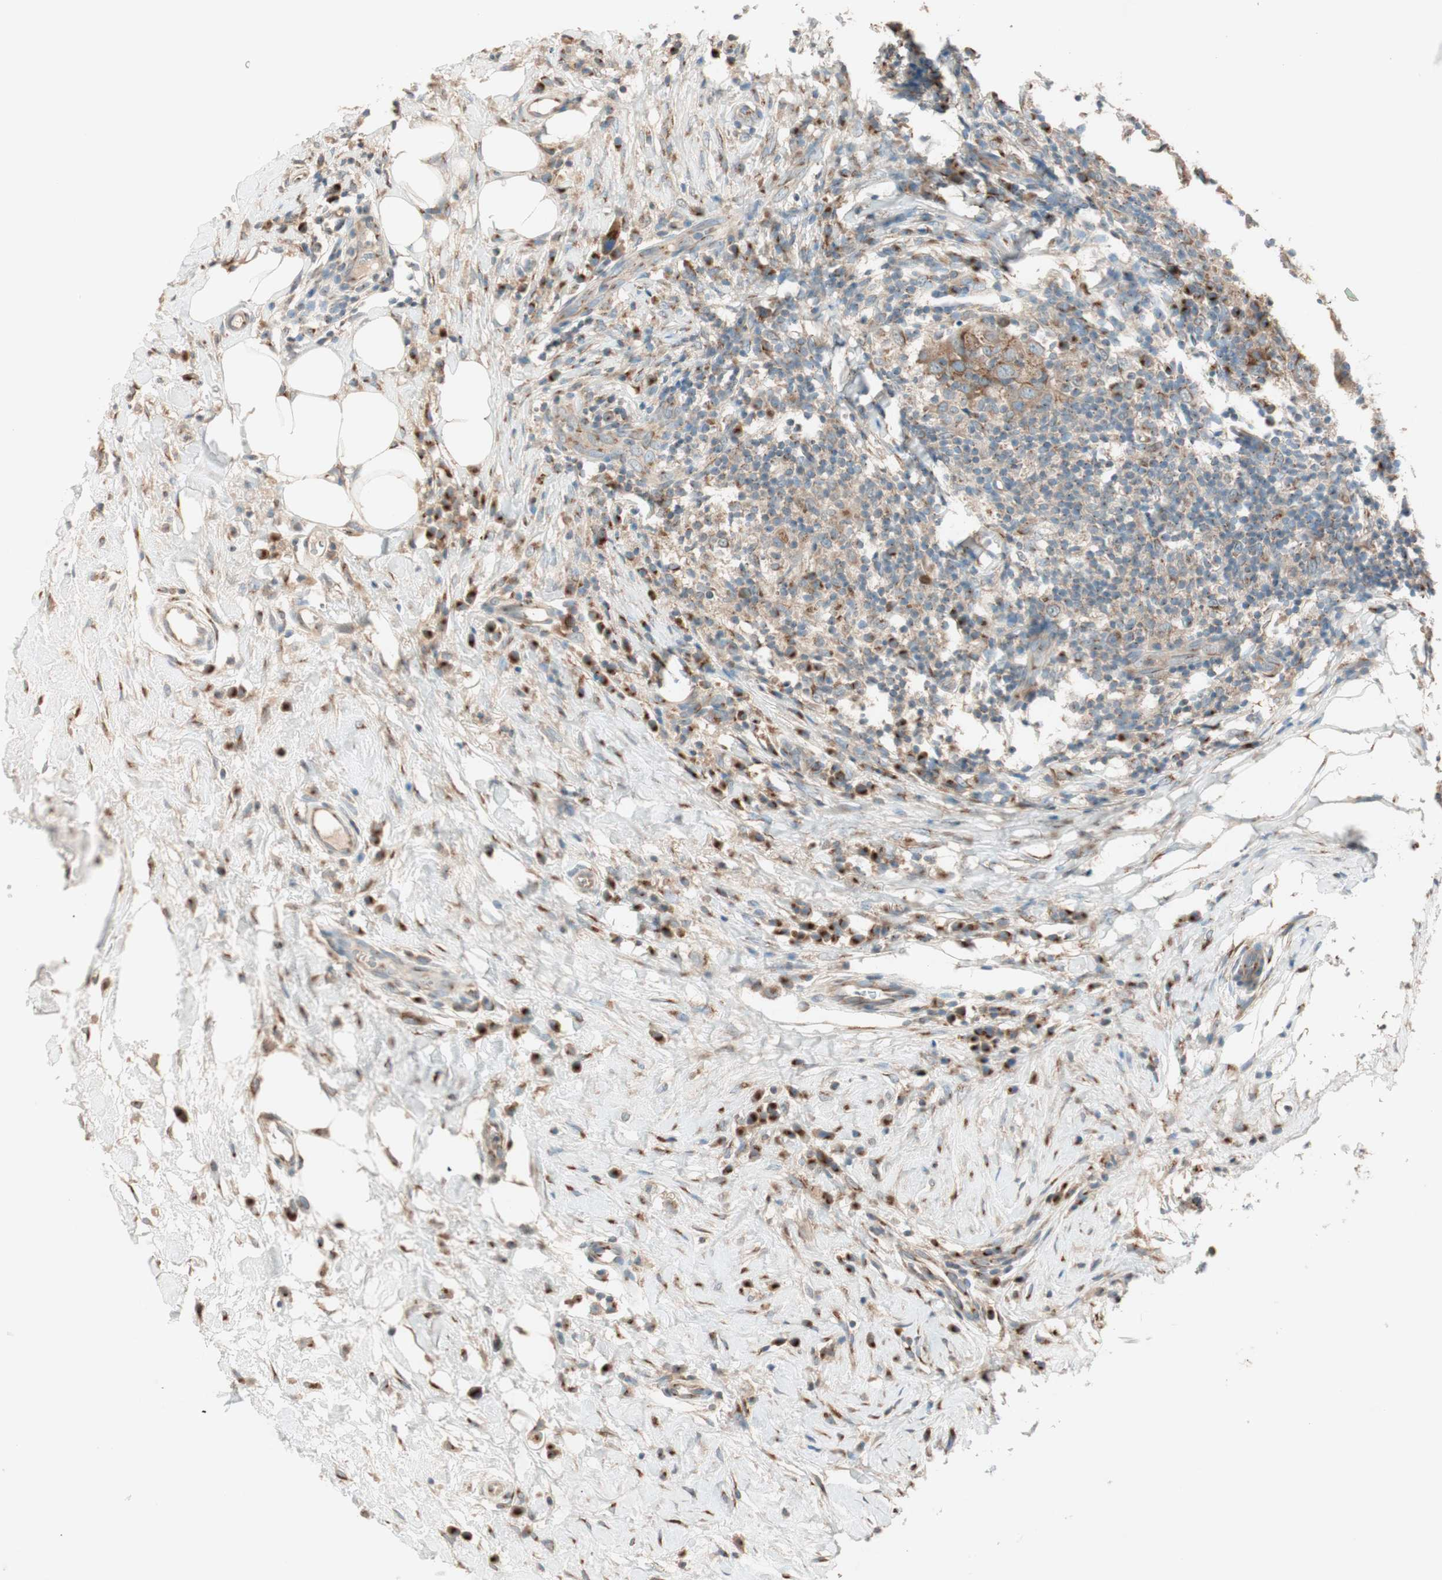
{"staining": {"intensity": "moderate", "quantity": ">75%", "location": "cytoplasmic/membranous"}, "tissue": "breast cancer", "cell_type": "Tumor cells", "image_type": "cancer", "snomed": [{"axis": "morphology", "description": "Duct carcinoma"}, {"axis": "topography", "description": "Breast"}], "caption": "Breast cancer stained for a protein displays moderate cytoplasmic/membranous positivity in tumor cells.", "gene": "SEC16A", "patient": {"sex": "female", "age": 37}}